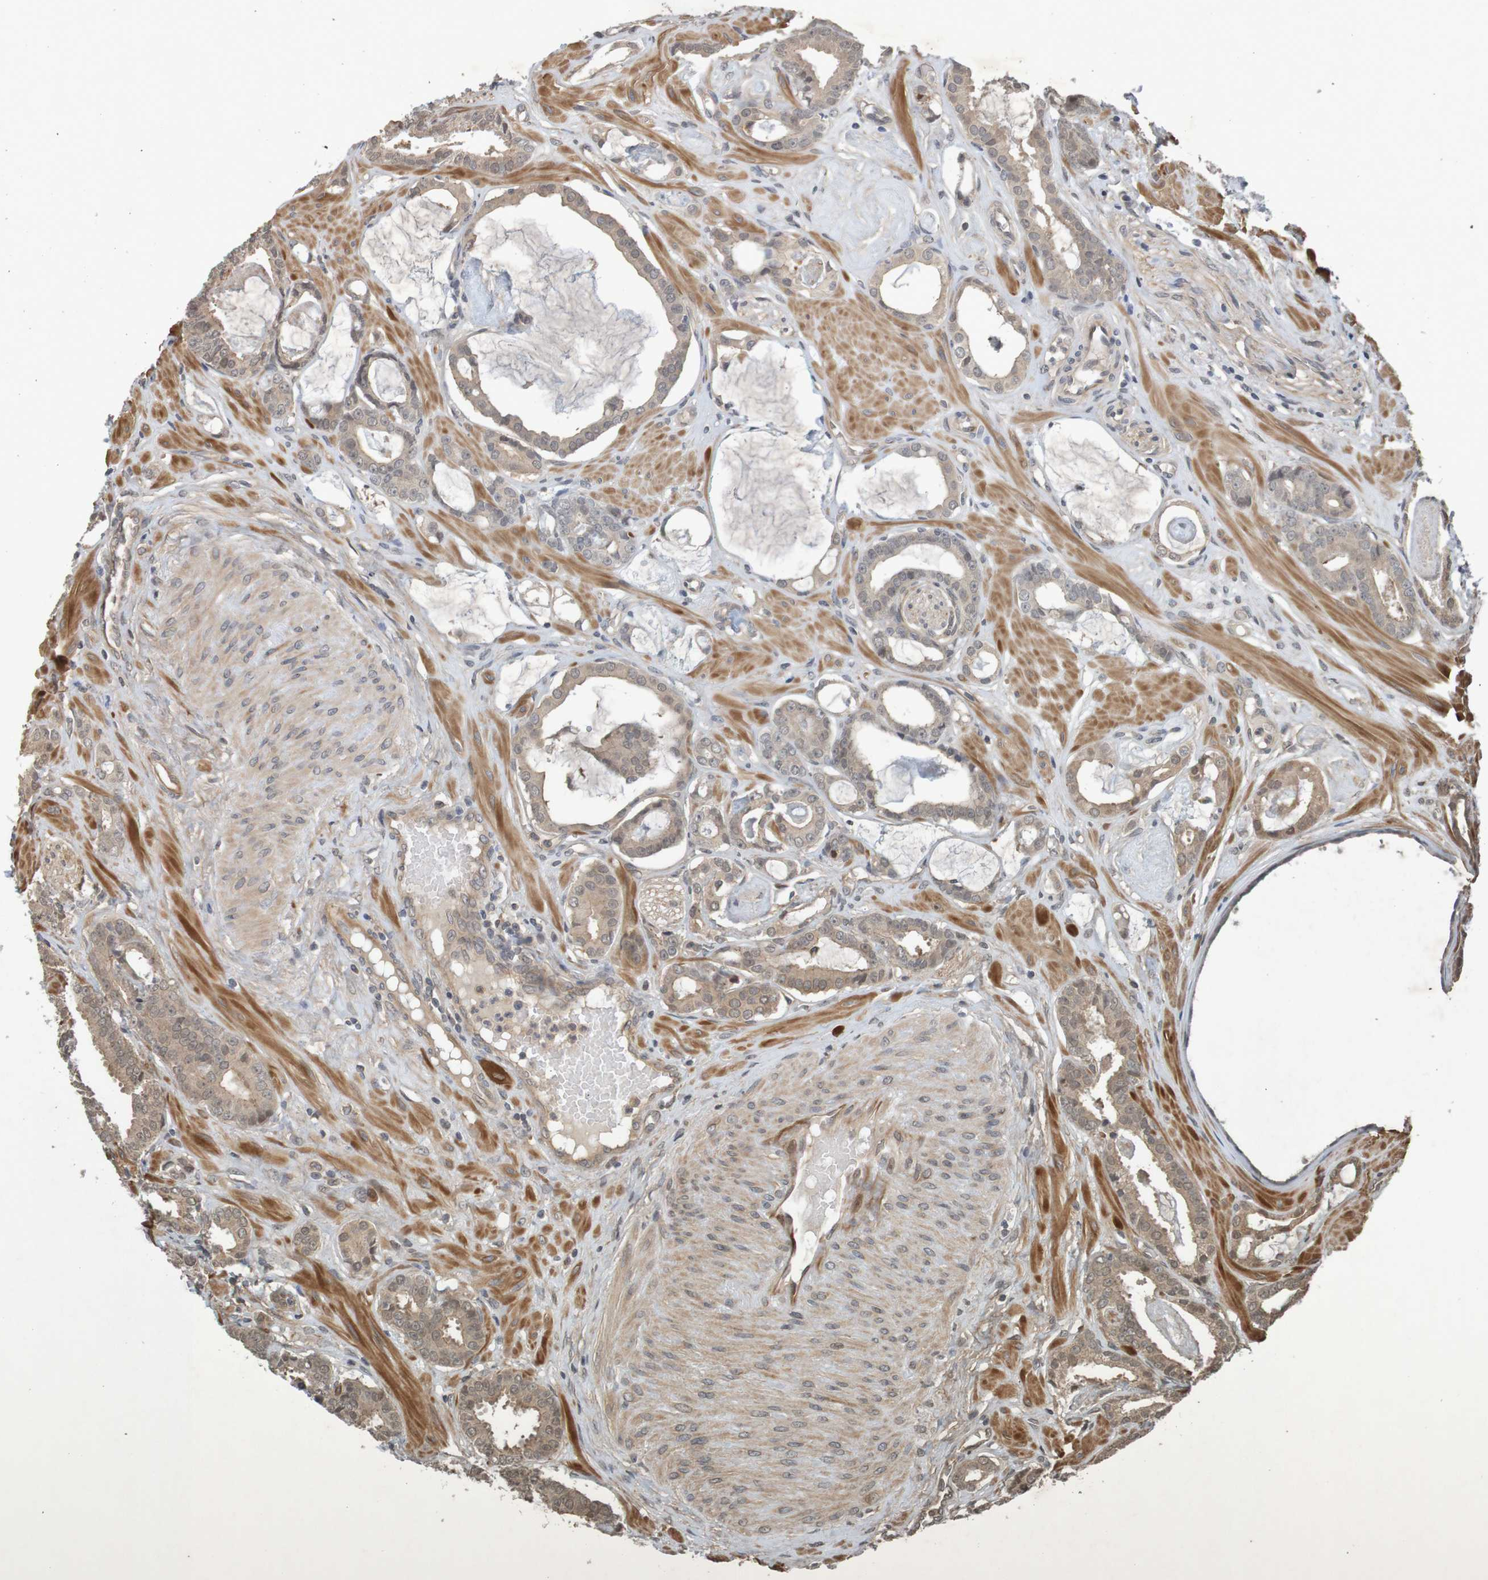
{"staining": {"intensity": "weak", "quantity": "25%-75%", "location": "cytoplasmic/membranous"}, "tissue": "prostate cancer", "cell_type": "Tumor cells", "image_type": "cancer", "snomed": [{"axis": "morphology", "description": "Adenocarcinoma, Low grade"}, {"axis": "topography", "description": "Prostate"}], "caption": "Immunohistochemical staining of human prostate low-grade adenocarcinoma exhibits low levels of weak cytoplasmic/membranous staining in approximately 25%-75% of tumor cells.", "gene": "ARHGEF11", "patient": {"sex": "male", "age": 53}}